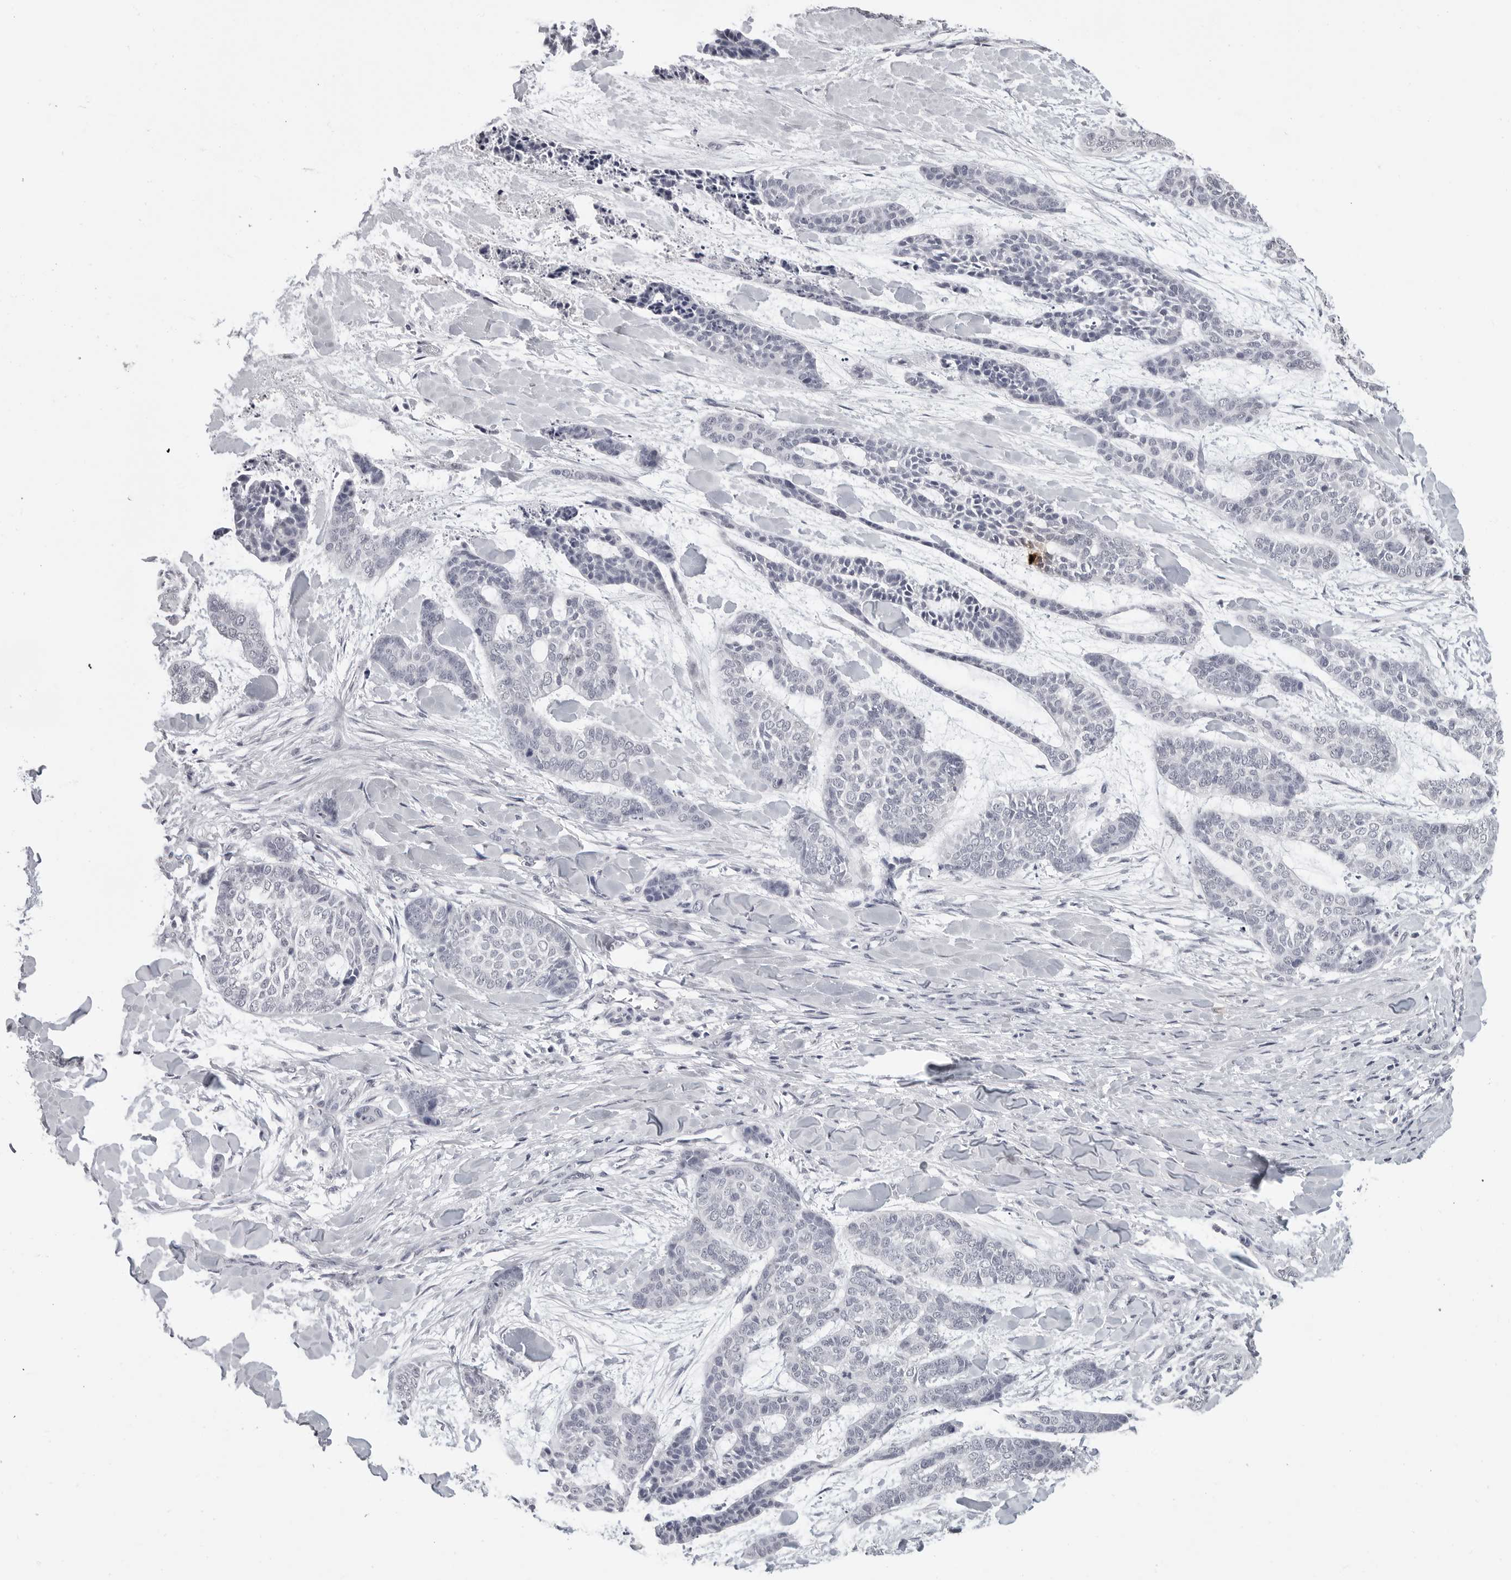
{"staining": {"intensity": "negative", "quantity": "none", "location": "none"}, "tissue": "skin cancer", "cell_type": "Tumor cells", "image_type": "cancer", "snomed": [{"axis": "morphology", "description": "Basal cell carcinoma"}, {"axis": "topography", "description": "Skin"}], "caption": "This is a histopathology image of immunohistochemistry (IHC) staining of skin cancer (basal cell carcinoma), which shows no staining in tumor cells. (DAB IHC visualized using brightfield microscopy, high magnification).", "gene": "PRSS1", "patient": {"sex": "female", "age": 64}}